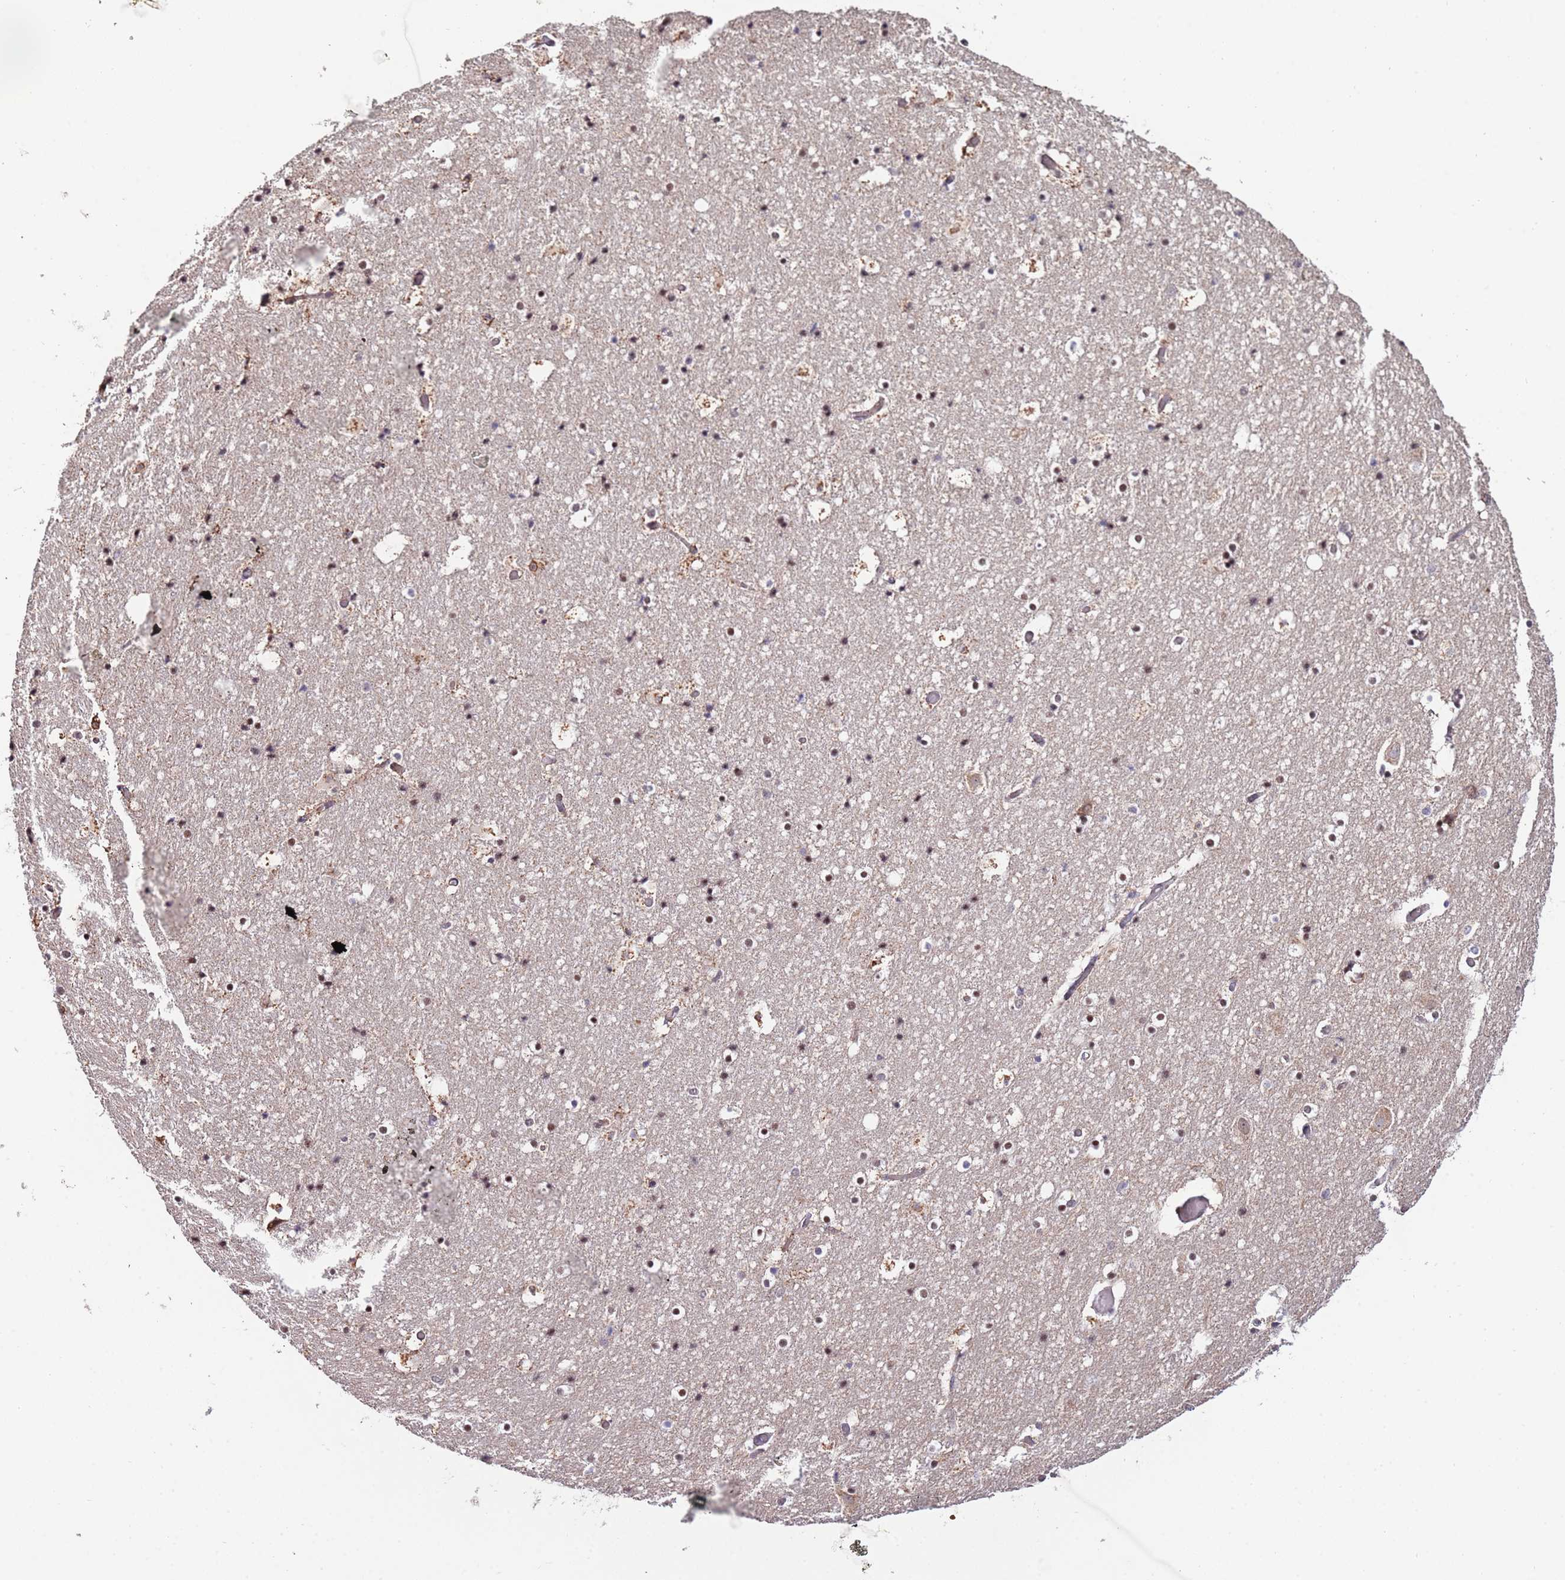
{"staining": {"intensity": "moderate", "quantity": "25%-75%", "location": "cytoplasmic/membranous,nuclear"}, "tissue": "hippocampus", "cell_type": "Glial cells", "image_type": "normal", "snomed": [{"axis": "morphology", "description": "Normal tissue, NOS"}, {"axis": "topography", "description": "Hippocampus"}], "caption": "IHC micrograph of unremarkable hippocampus stained for a protein (brown), which exhibits medium levels of moderate cytoplasmic/membranous,nuclear positivity in about 25%-75% of glial cells.", "gene": "RIF1", "patient": {"sex": "female", "age": 52}}